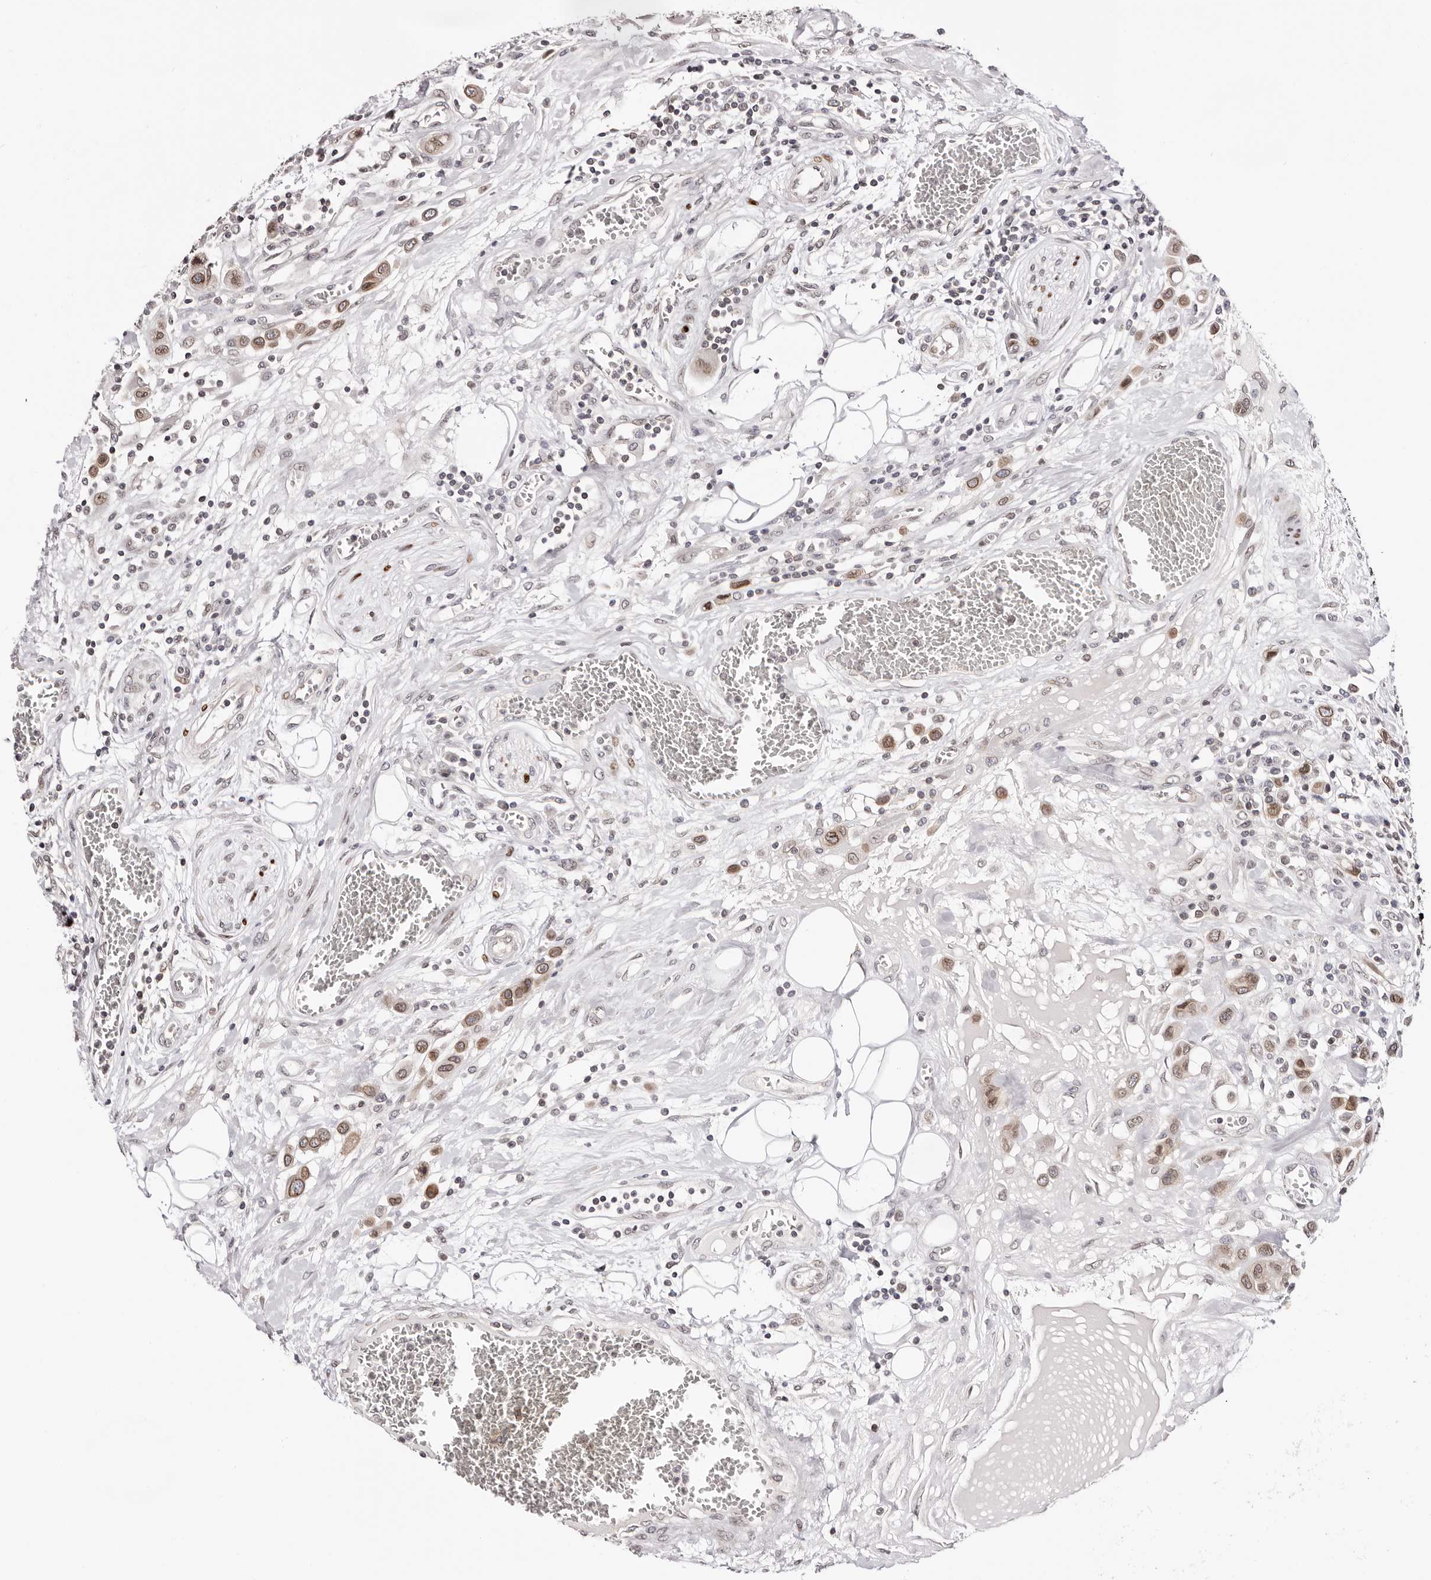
{"staining": {"intensity": "moderate", "quantity": ">75%", "location": "cytoplasmic/membranous,nuclear"}, "tissue": "urothelial cancer", "cell_type": "Tumor cells", "image_type": "cancer", "snomed": [{"axis": "morphology", "description": "Urothelial carcinoma, High grade"}, {"axis": "topography", "description": "Urinary bladder"}], "caption": "About >75% of tumor cells in human urothelial cancer show moderate cytoplasmic/membranous and nuclear protein staining as visualized by brown immunohistochemical staining.", "gene": "NUP153", "patient": {"sex": "male", "age": 50}}